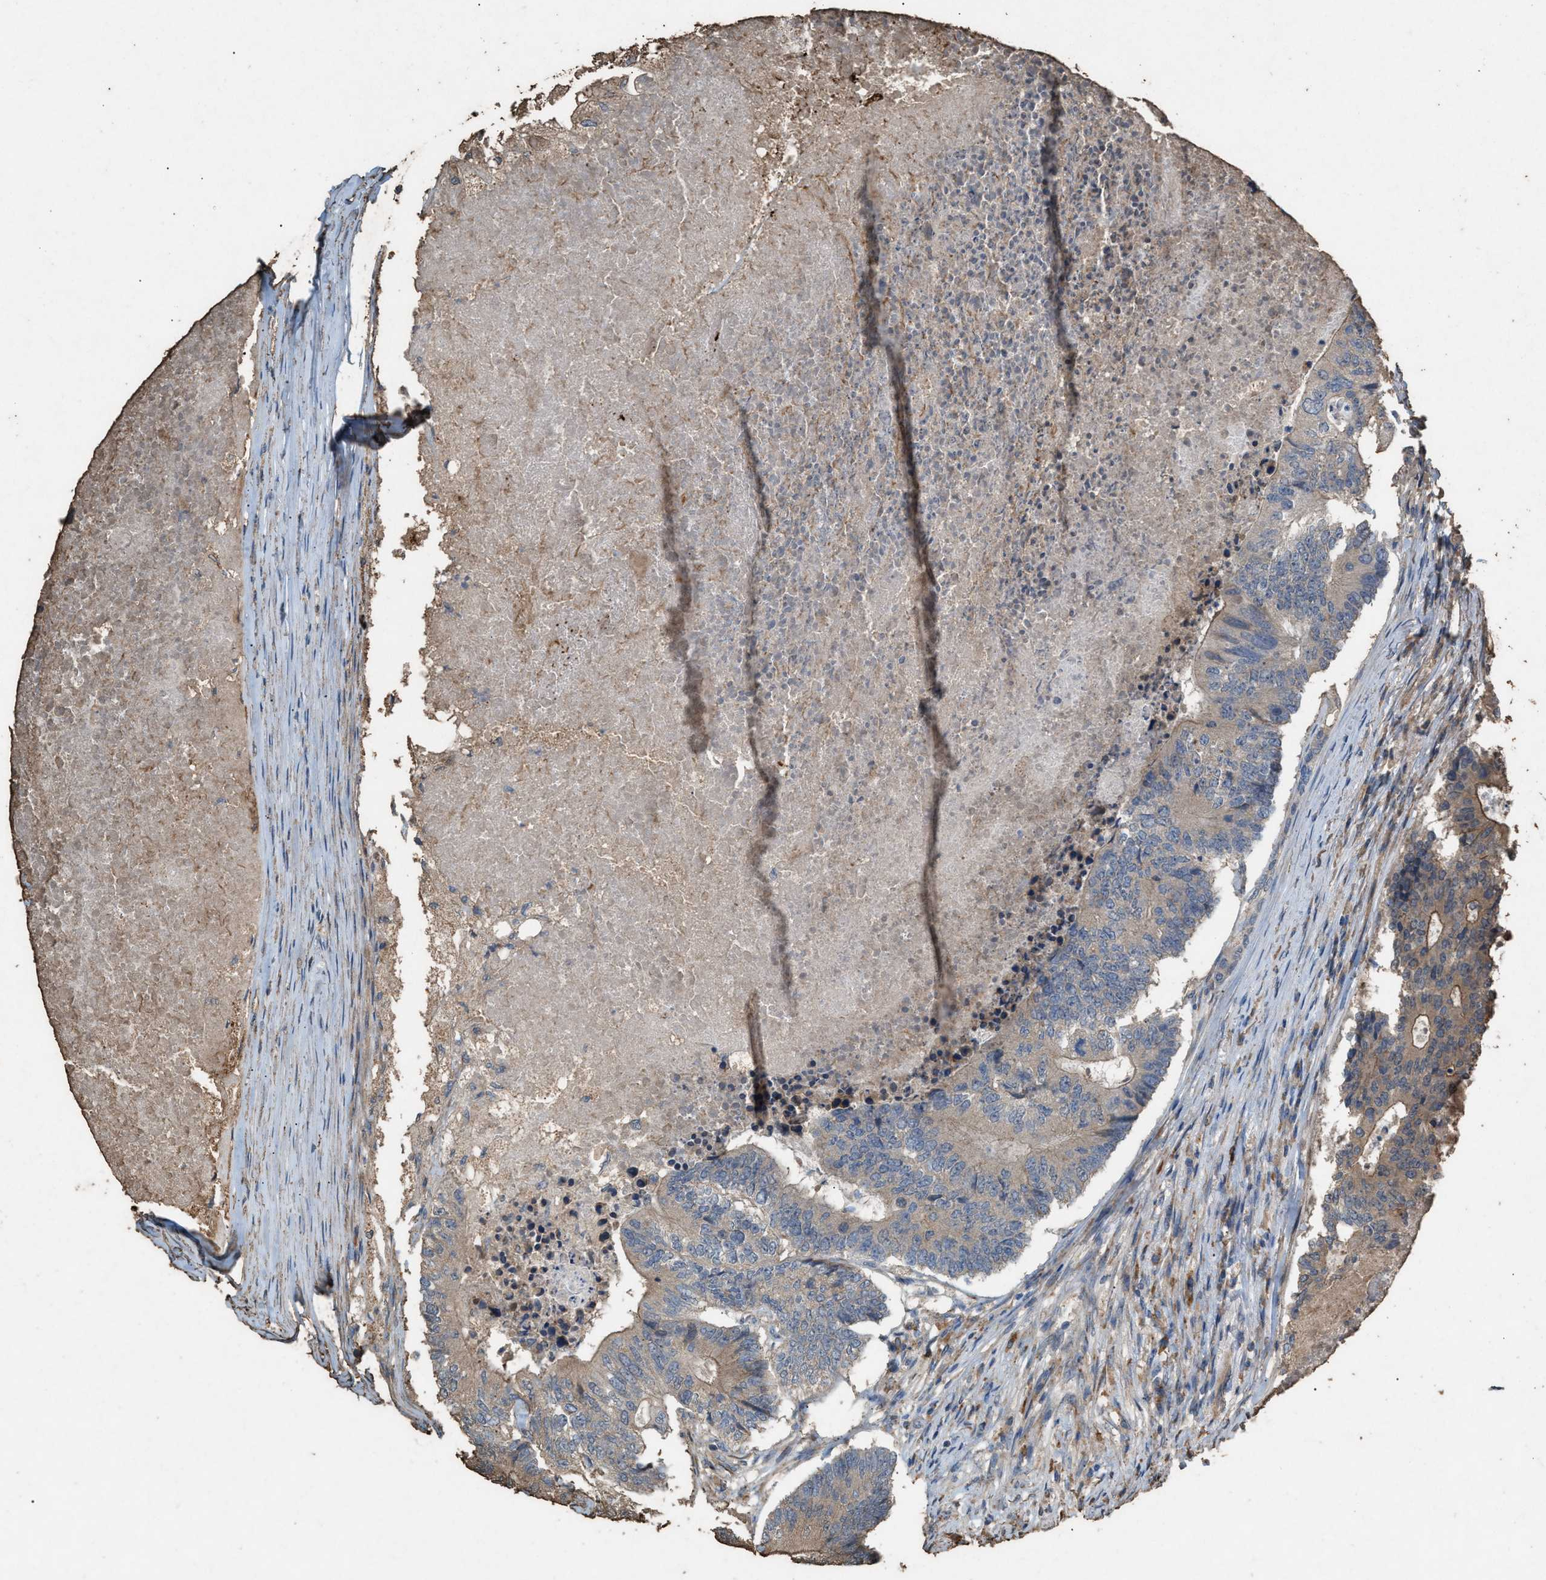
{"staining": {"intensity": "weak", "quantity": "25%-75%", "location": "cytoplasmic/membranous"}, "tissue": "colorectal cancer", "cell_type": "Tumor cells", "image_type": "cancer", "snomed": [{"axis": "morphology", "description": "Adenocarcinoma, NOS"}, {"axis": "topography", "description": "Colon"}], "caption": "Human adenocarcinoma (colorectal) stained with a protein marker demonstrates weak staining in tumor cells.", "gene": "DCAF7", "patient": {"sex": "female", "age": 67}}